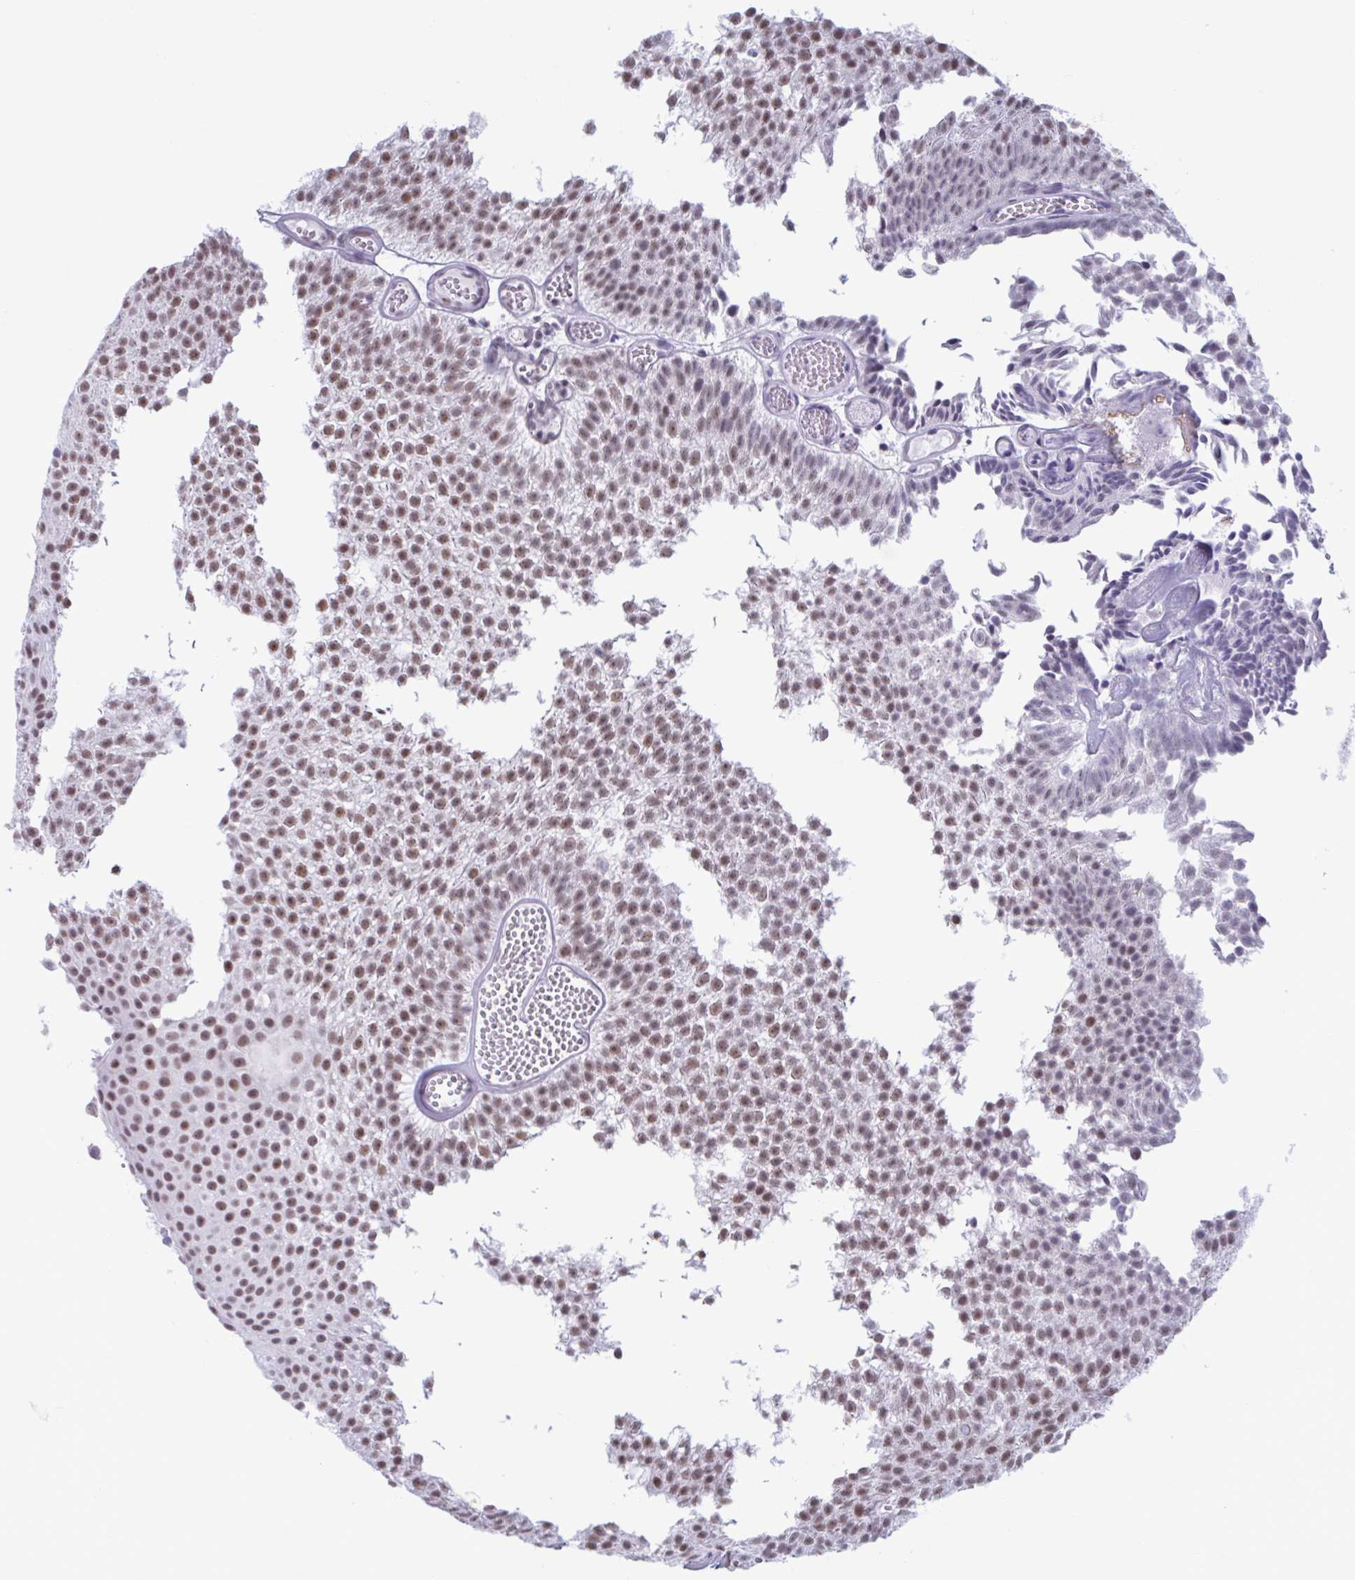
{"staining": {"intensity": "moderate", "quantity": ">75%", "location": "nuclear"}, "tissue": "urothelial cancer", "cell_type": "Tumor cells", "image_type": "cancer", "snomed": [{"axis": "morphology", "description": "Urothelial carcinoma, Low grade"}, {"axis": "topography", "description": "Urinary bladder"}], "caption": "Immunohistochemical staining of human urothelial cancer reveals medium levels of moderate nuclear protein expression in about >75% of tumor cells.", "gene": "MSMB", "patient": {"sex": "male", "age": 82}}